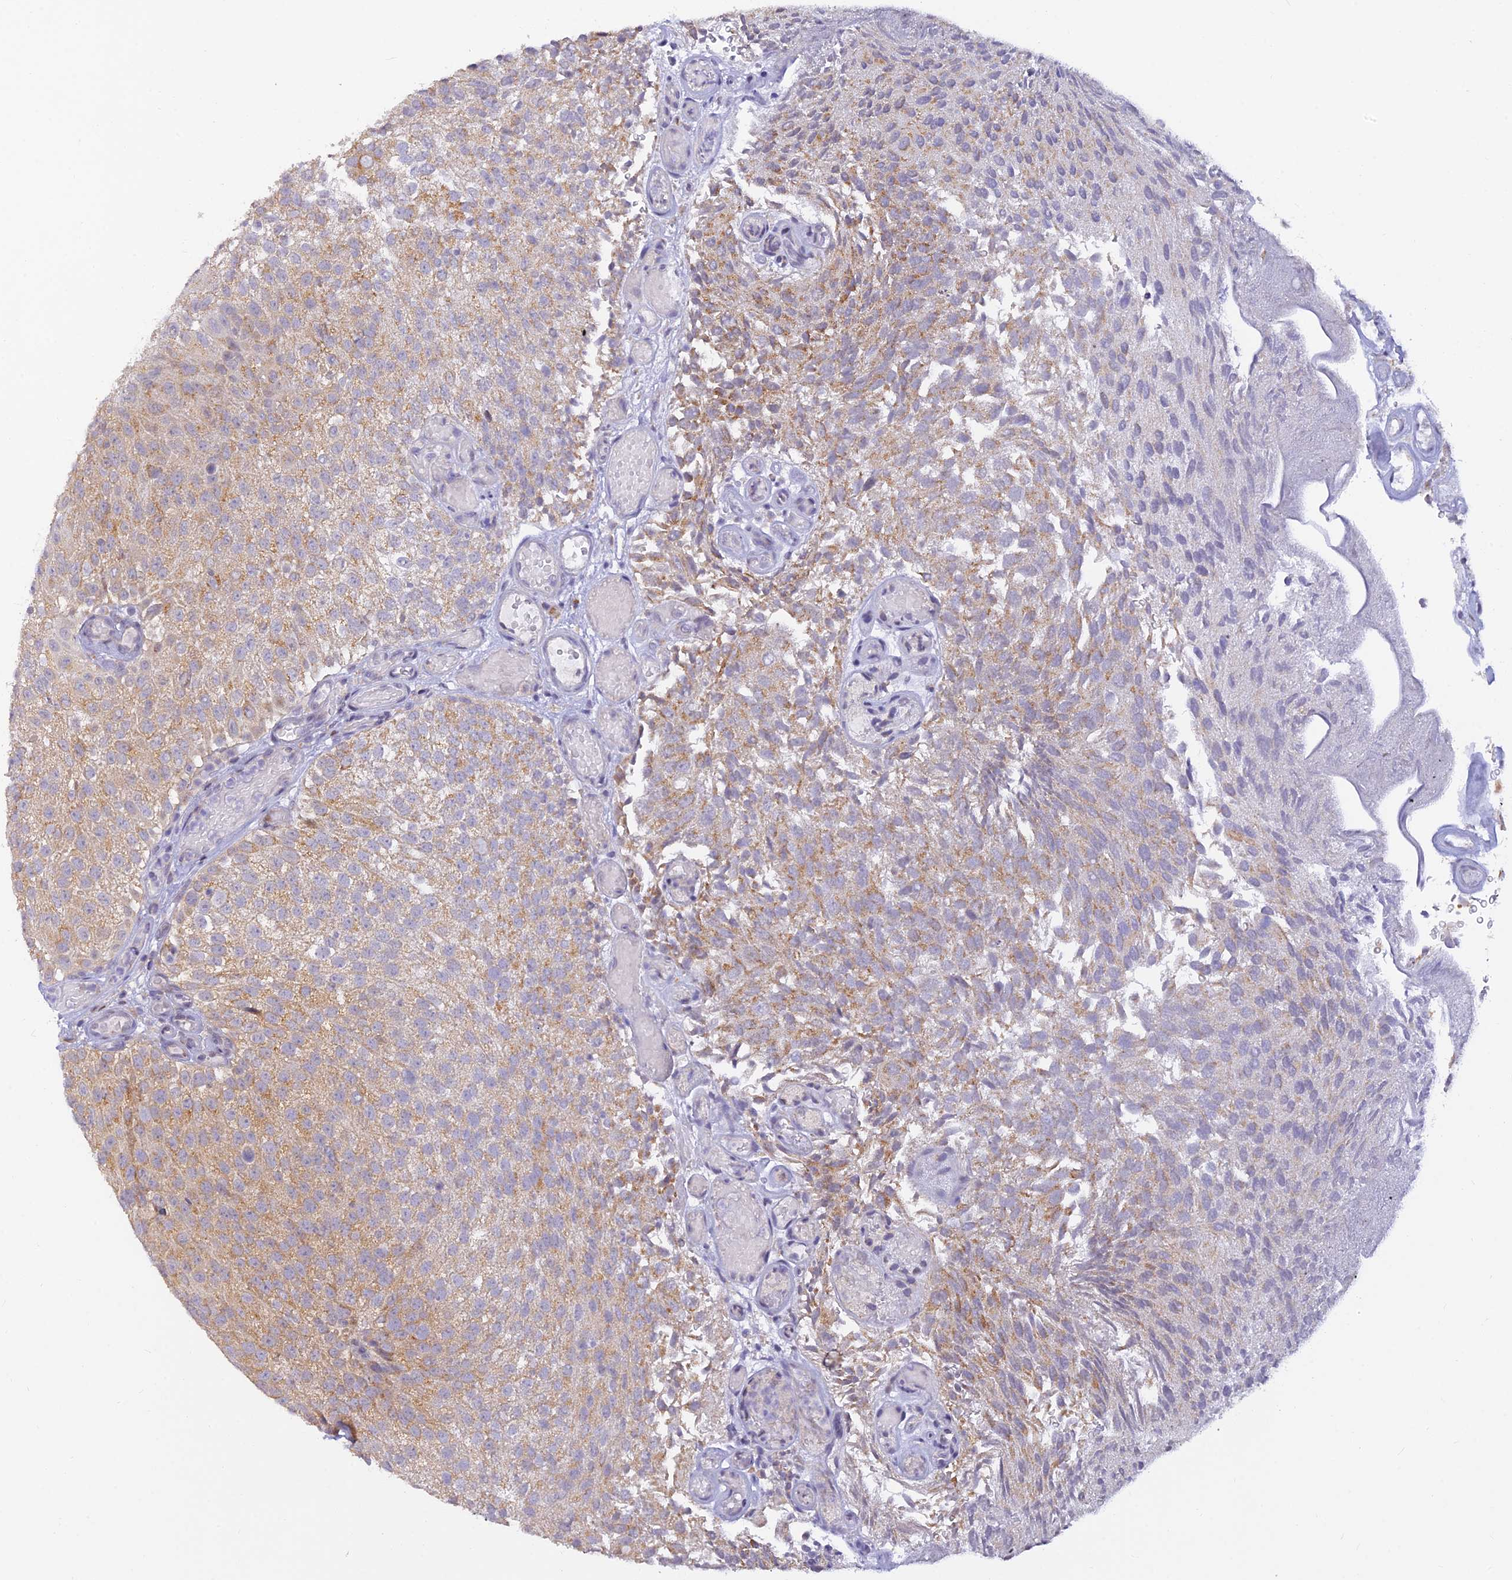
{"staining": {"intensity": "moderate", "quantity": "25%-75%", "location": "cytoplasmic/membranous"}, "tissue": "urothelial cancer", "cell_type": "Tumor cells", "image_type": "cancer", "snomed": [{"axis": "morphology", "description": "Urothelial carcinoma, Low grade"}, {"axis": "topography", "description": "Urinary bladder"}], "caption": "Human urothelial carcinoma (low-grade) stained with a protein marker exhibits moderate staining in tumor cells.", "gene": "INKA1", "patient": {"sex": "male", "age": 78}}